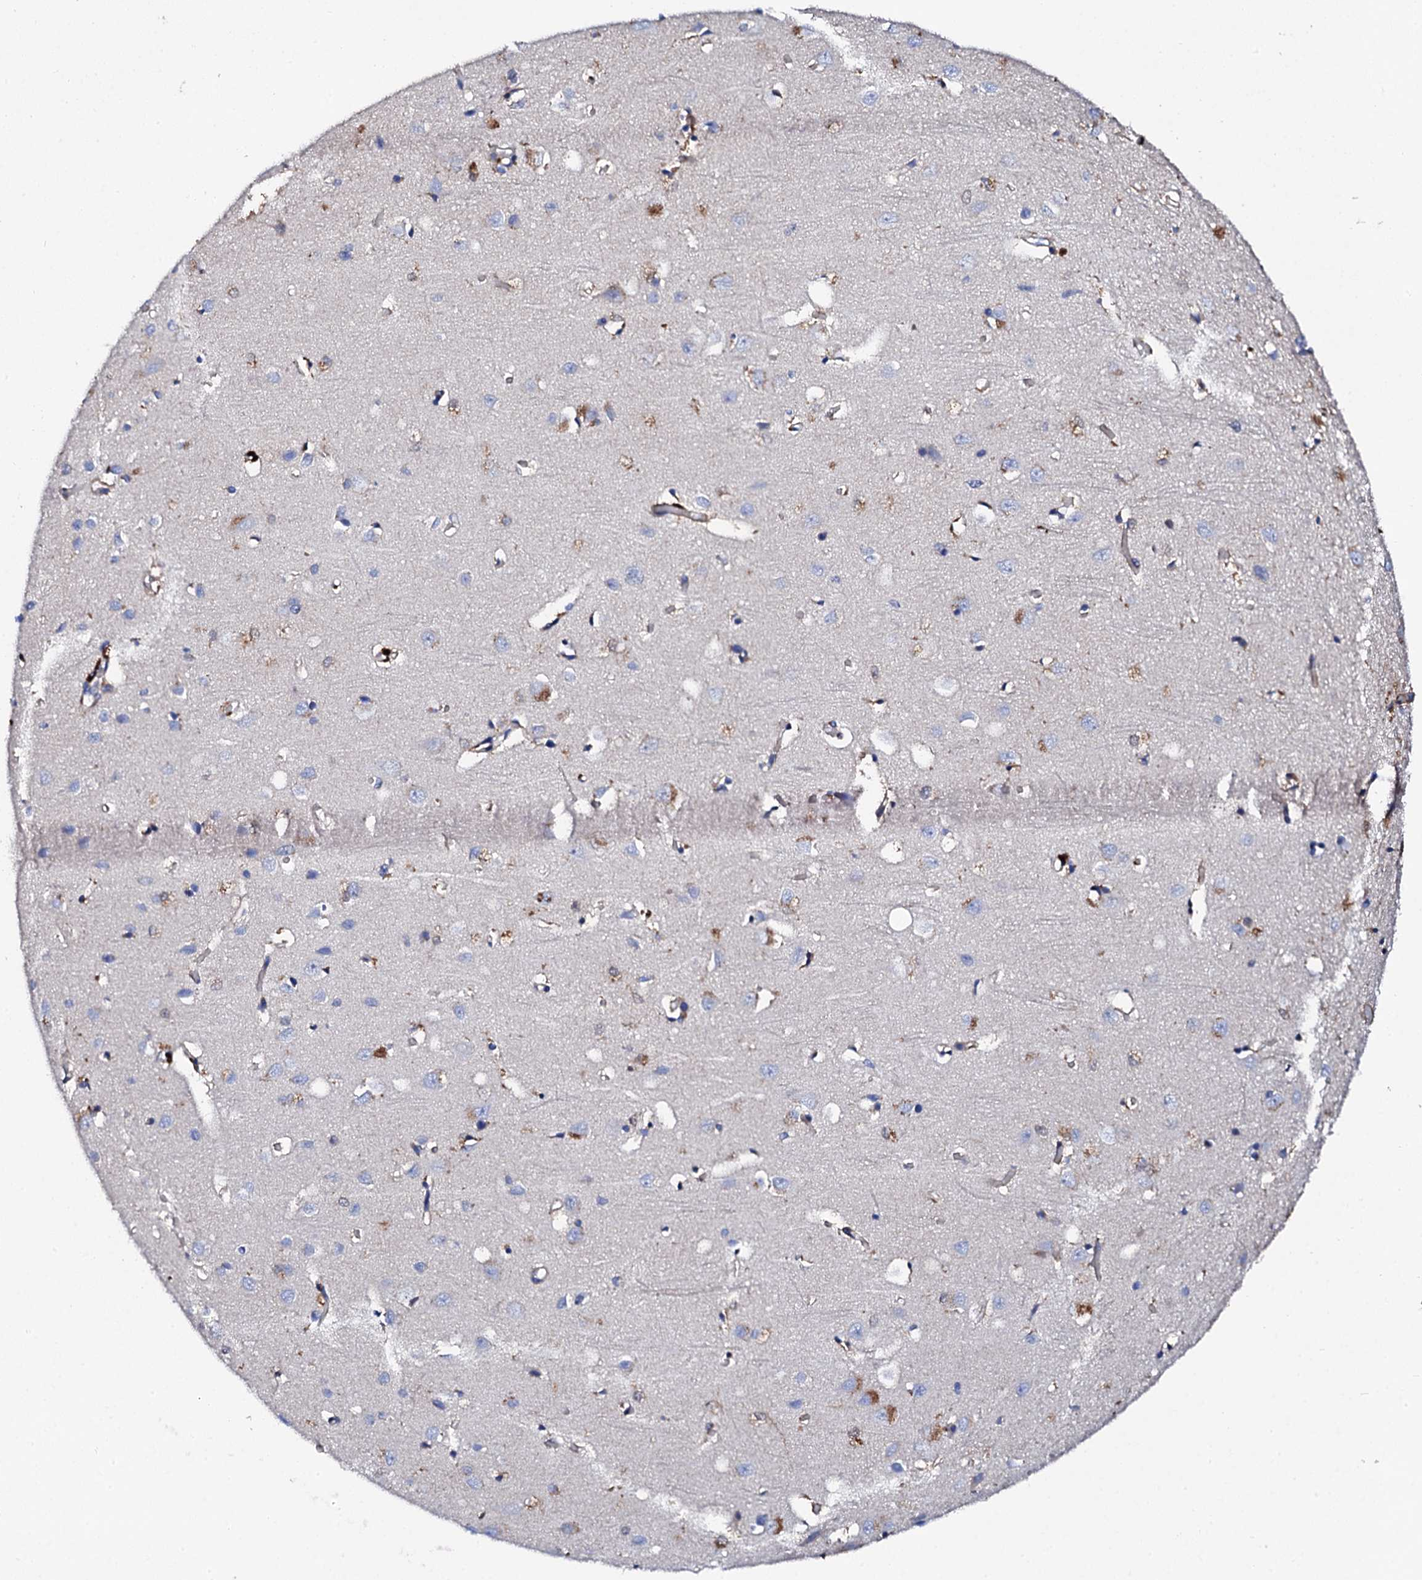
{"staining": {"intensity": "negative", "quantity": "none", "location": "none"}, "tissue": "cerebral cortex", "cell_type": "Endothelial cells", "image_type": "normal", "snomed": [{"axis": "morphology", "description": "Normal tissue, NOS"}, {"axis": "topography", "description": "Cerebral cortex"}], "caption": "Immunohistochemistry (IHC) of normal cerebral cortex exhibits no expression in endothelial cells.", "gene": "KLHL32", "patient": {"sex": "female", "age": 64}}